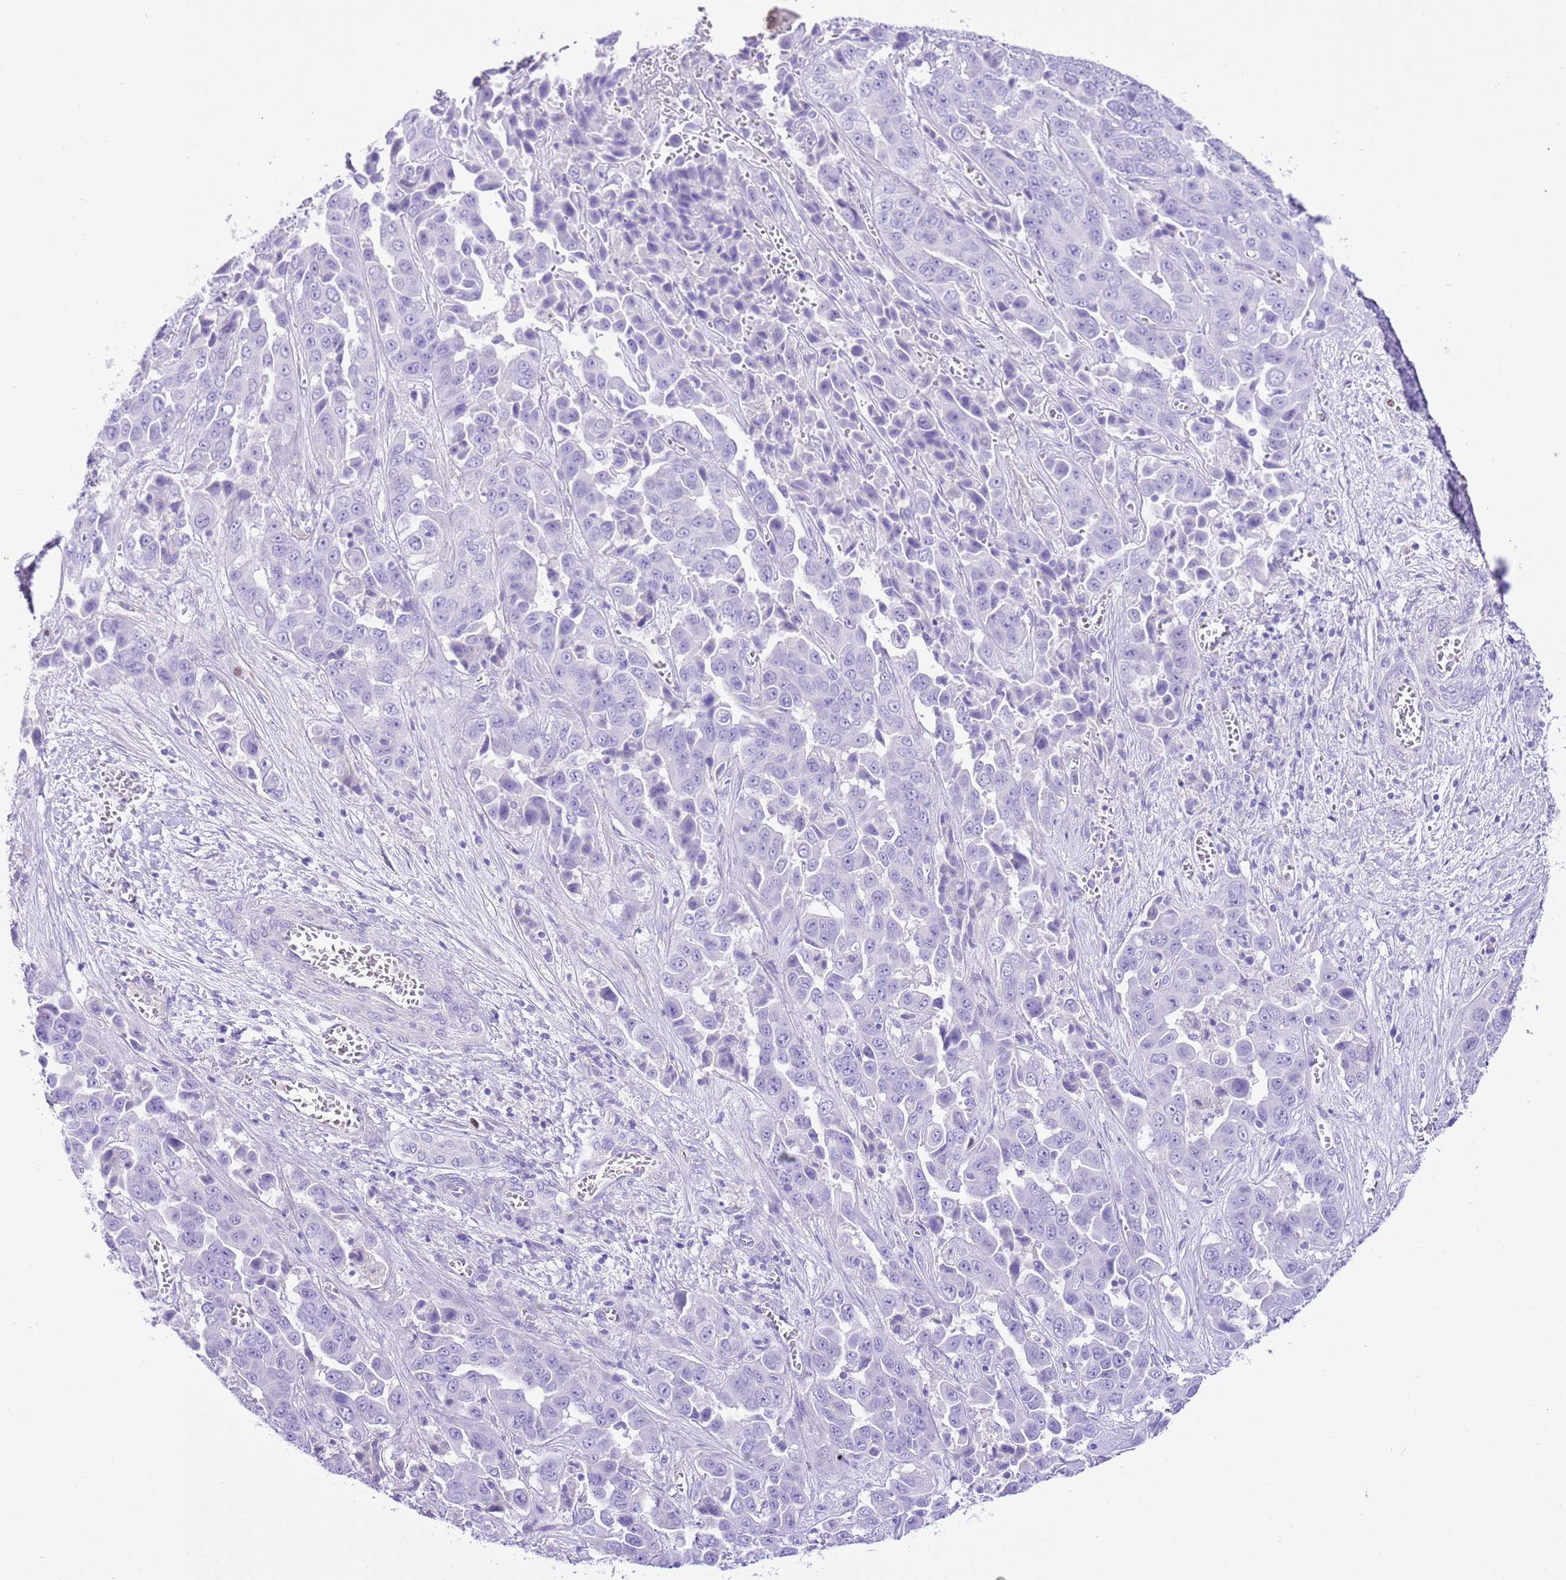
{"staining": {"intensity": "negative", "quantity": "none", "location": "none"}, "tissue": "liver cancer", "cell_type": "Tumor cells", "image_type": "cancer", "snomed": [{"axis": "morphology", "description": "Cholangiocarcinoma"}, {"axis": "topography", "description": "Liver"}], "caption": "Liver cancer (cholangiocarcinoma) stained for a protein using immunohistochemistry (IHC) reveals no expression tumor cells.", "gene": "BHLHA15", "patient": {"sex": "female", "age": 52}}